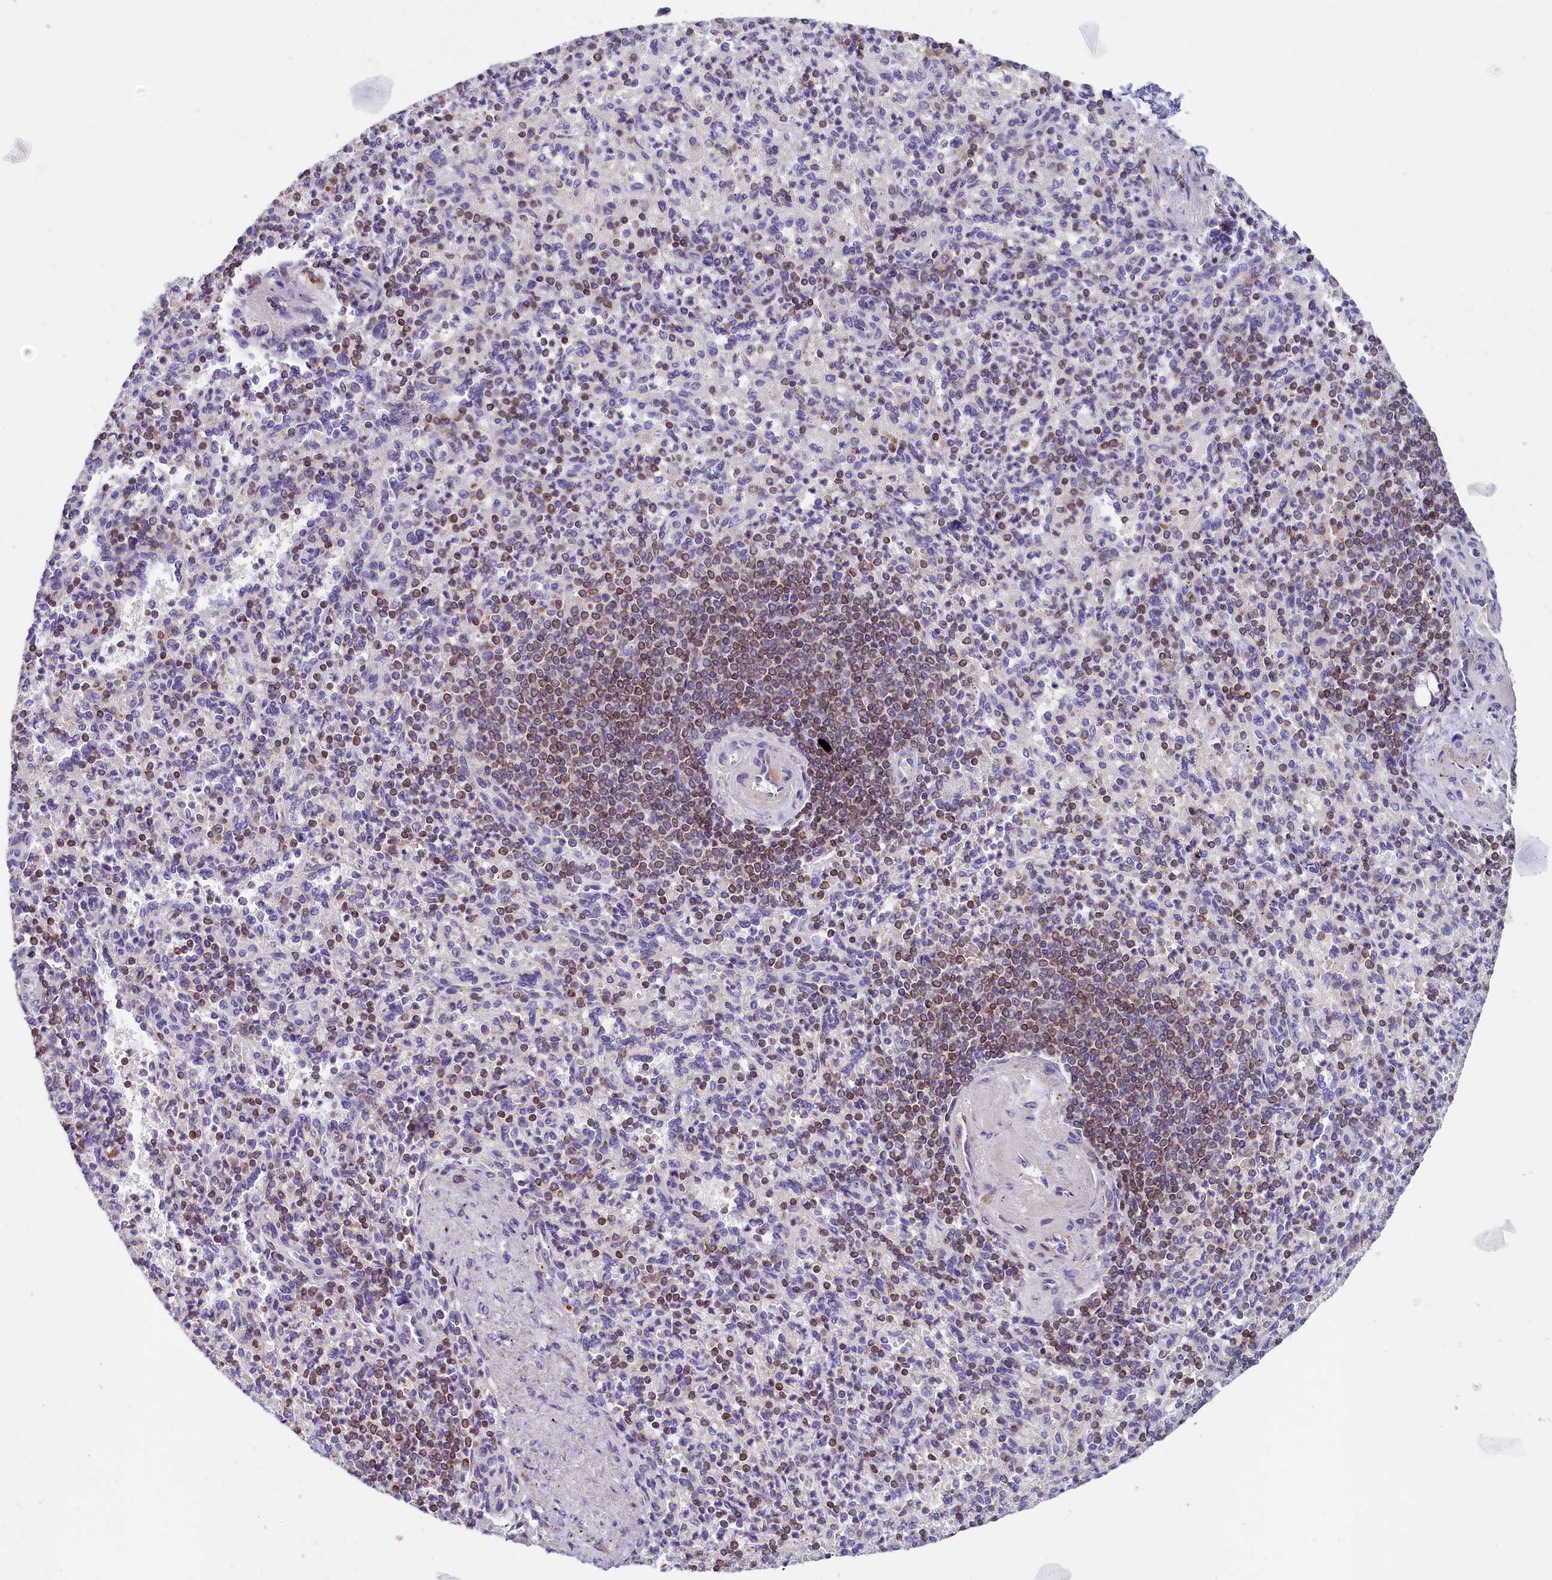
{"staining": {"intensity": "moderate", "quantity": "<25%", "location": "cytoplasmic/membranous"}, "tissue": "spleen", "cell_type": "Cells in red pulp", "image_type": "normal", "snomed": [{"axis": "morphology", "description": "Normal tissue, NOS"}, {"axis": "topography", "description": "Spleen"}], "caption": "Immunohistochemical staining of normal human spleen demonstrates low levels of moderate cytoplasmic/membranous positivity in approximately <25% of cells in red pulp.", "gene": "TRAF3IP3", "patient": {"sex": "female", "age": 74}}